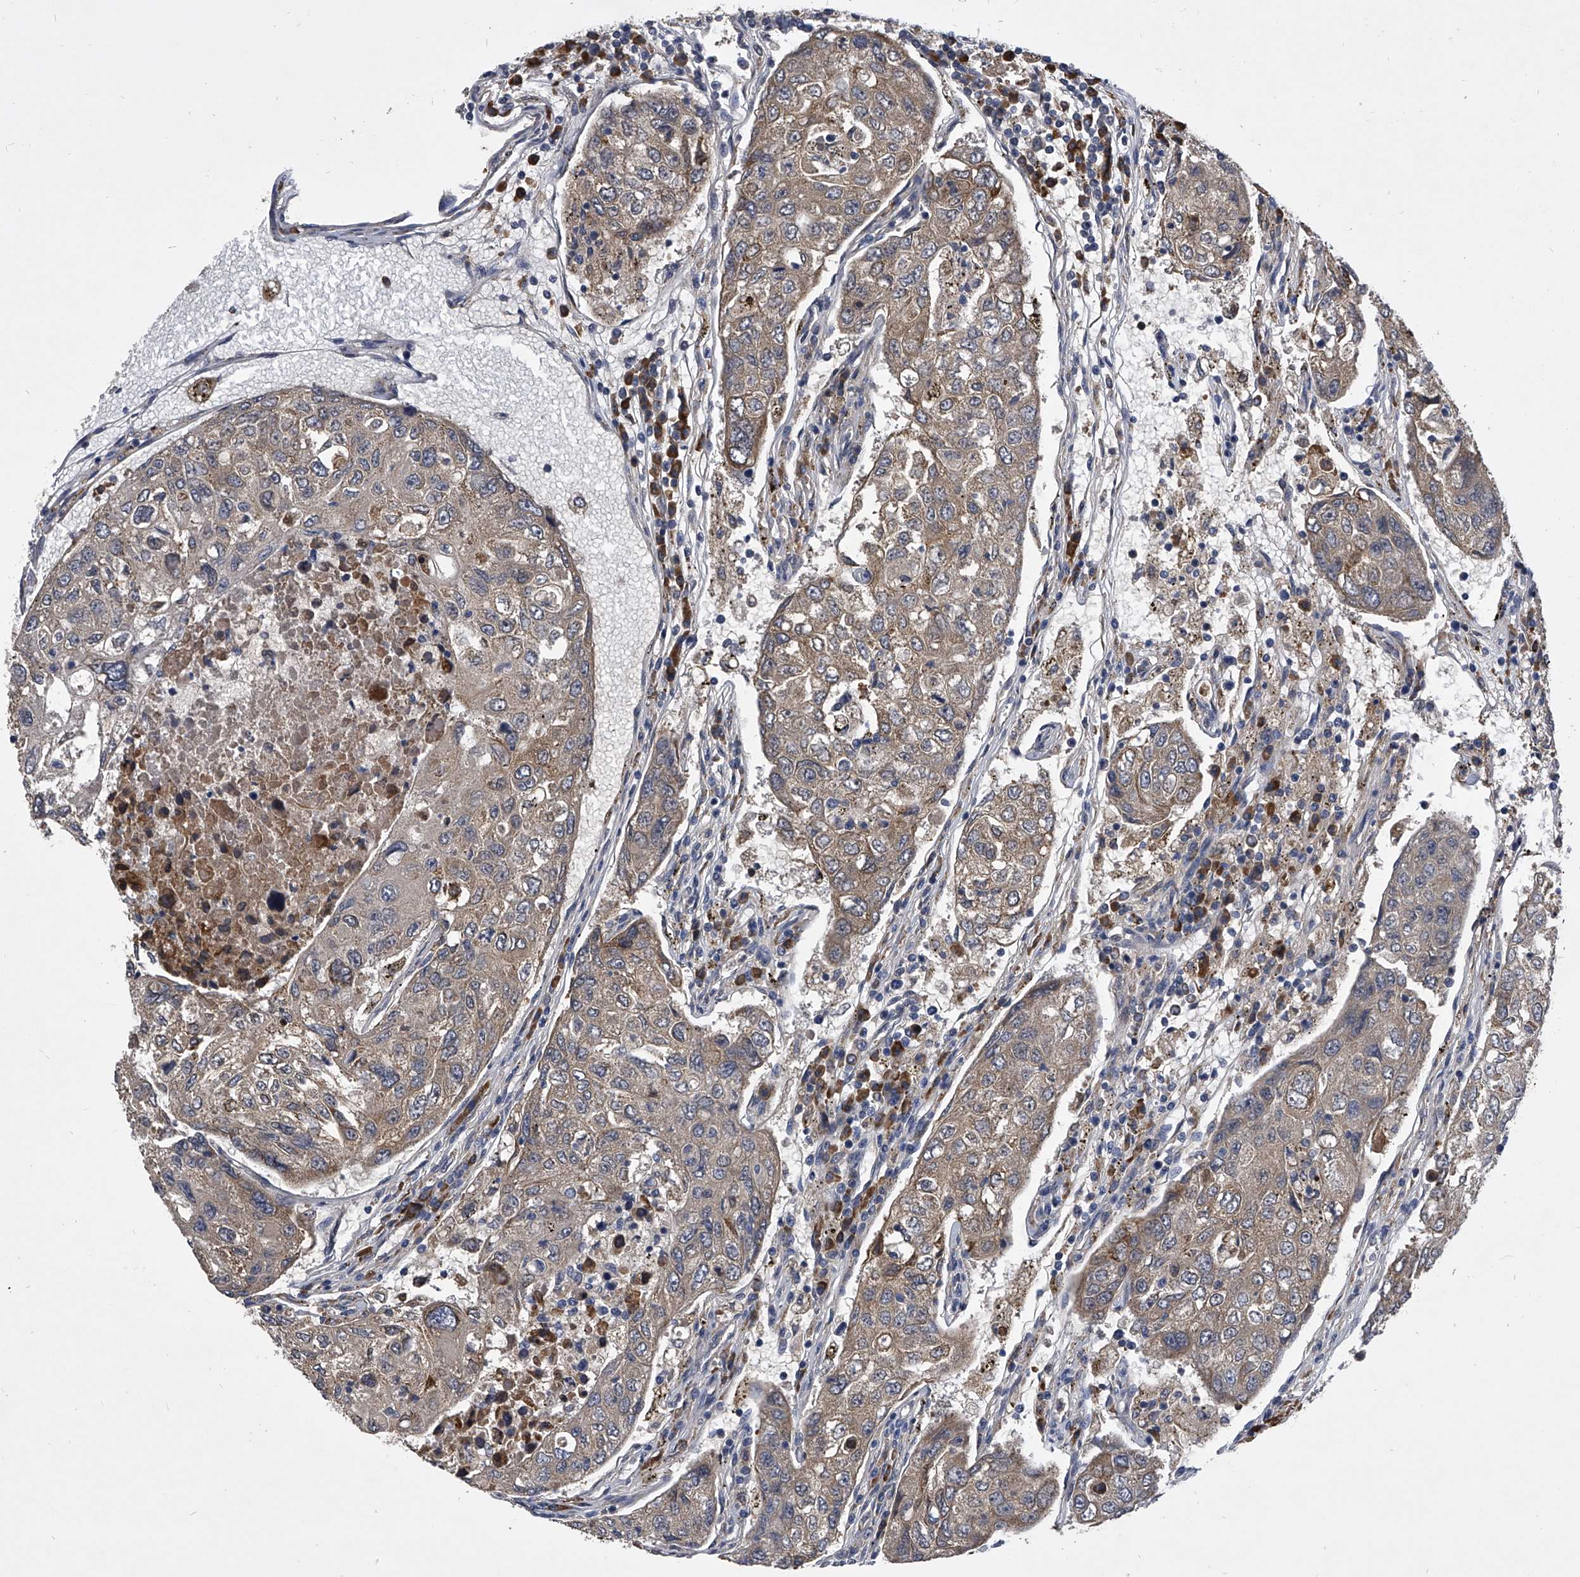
{"staining": {"intensity": "weak", "quantity": "25%-75%", "location": "cytoplasmic/membranous"}, "tissue": "urothelial cancer", "cell_type": "Tumor cells", "image_type": "cancer", "snomed": [{"axis": "morphology", "description": "Urothelial carcinoma, High grade"}, {"axis": "topography", "description": "Lymph node"}, {"axis": "topography", "description": "Urinary bladder"}], "caption": "A histopathology image of human high-grade urothelial carcinoma stained for a protein exhibits weak cytoplasmic/membranous brown staining in tumor cells.", "gene": "CCR4", "patient": {"sex": "male", "age": 51}}